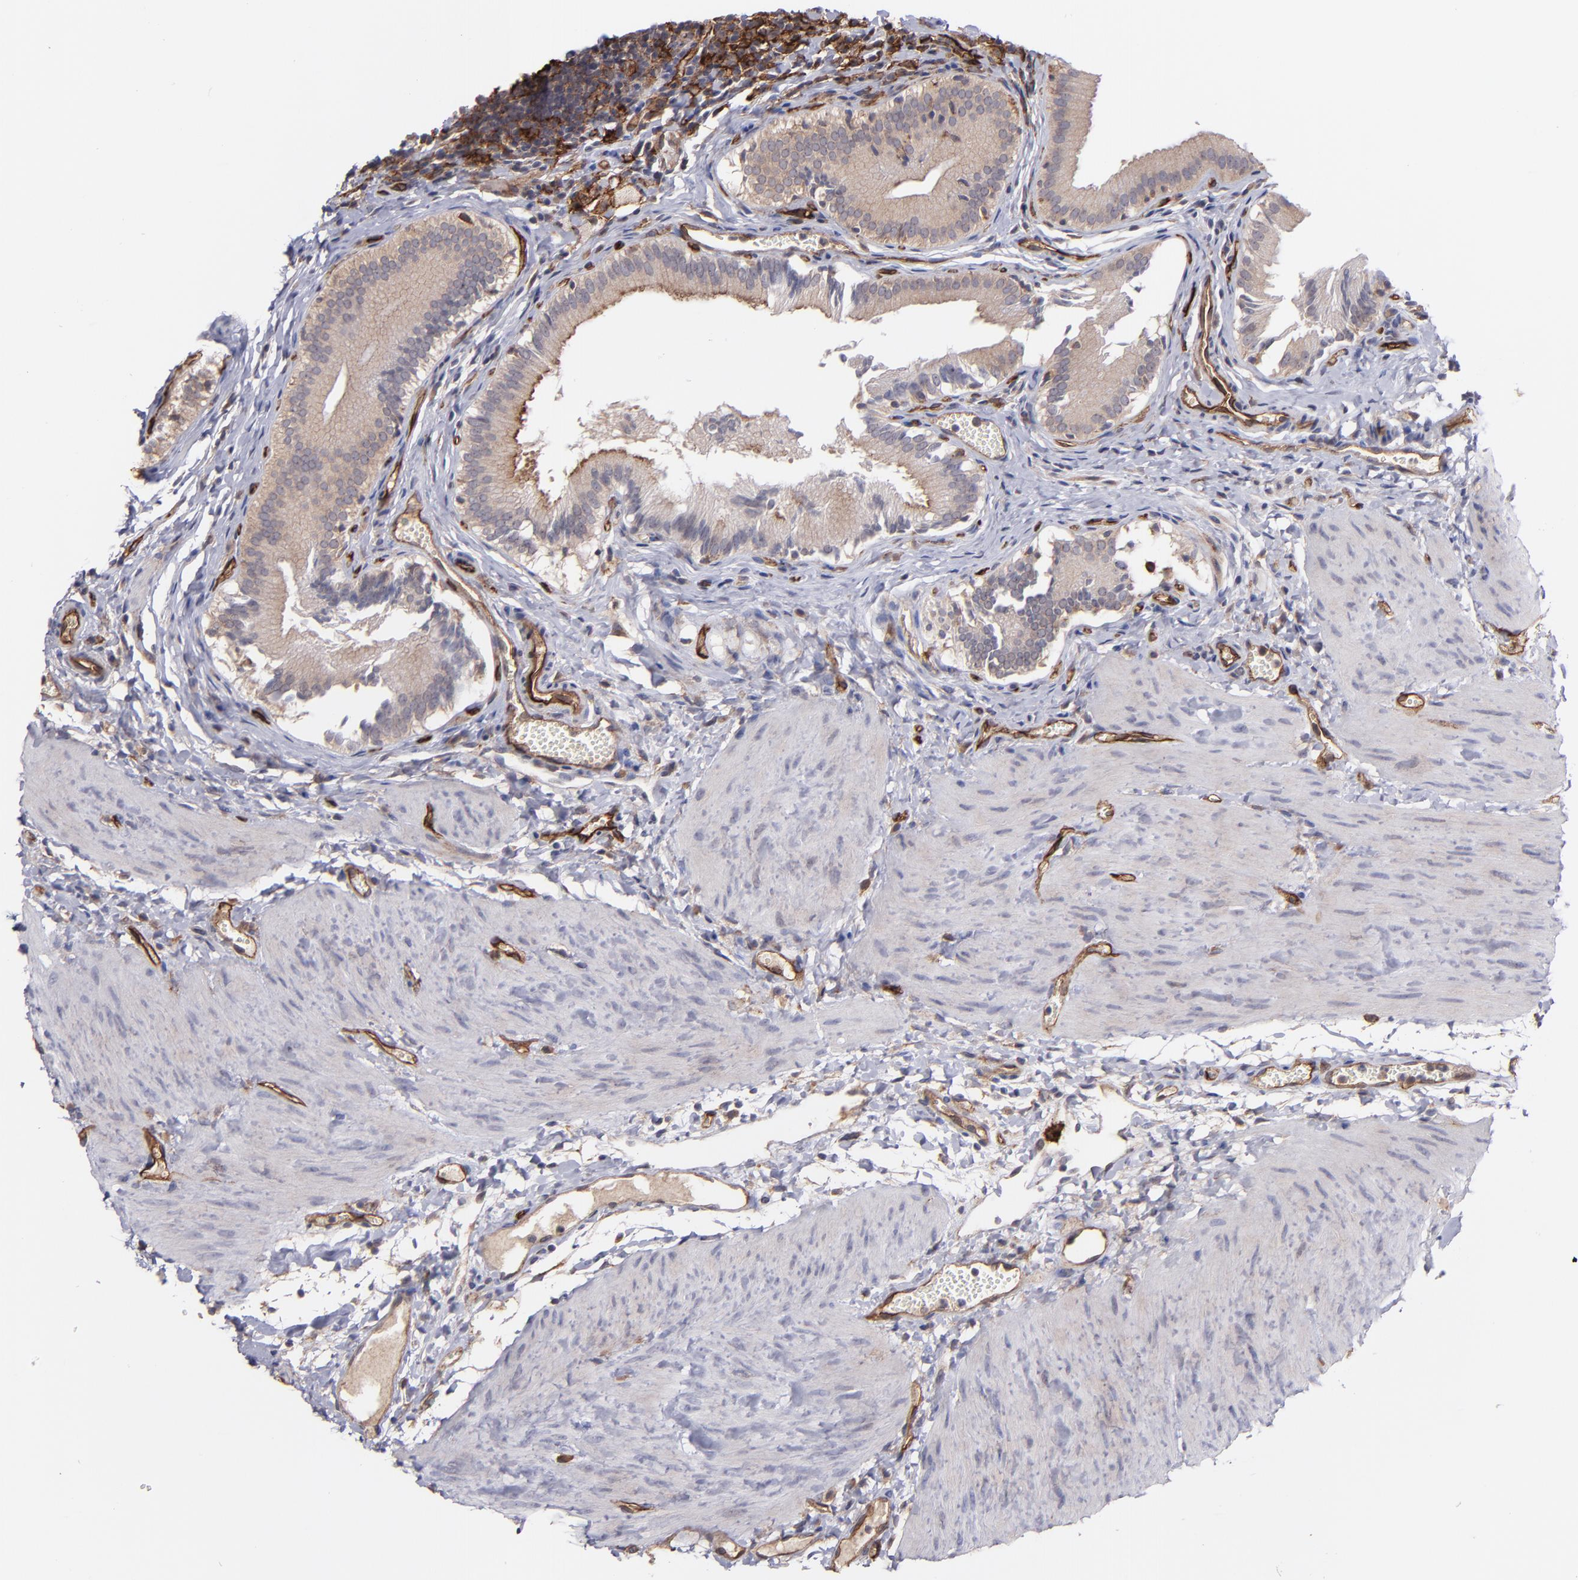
{"staining": {"intensity": "moderate", "quantity": "25%-75%", "location": "cytoplasmic/membranous"}, "tissue": "gallbladder", "cell_type": "Glandular cells", "image_type": "normal", "snomed": [{"axis": "morphology", "description": "Normal tissue, NOS"}, {"axis": "topography", "description": "Gallbladder"}], "caption": "This micrograph reveals immunohistochemistry staining of normal human gallbladder, with medium moderate cytoplasmic/membranous positivity in approximately 25%-75% of glandular cells.", "gene": "ICAM1", "patient": {"sex": "female", "age": 24}}